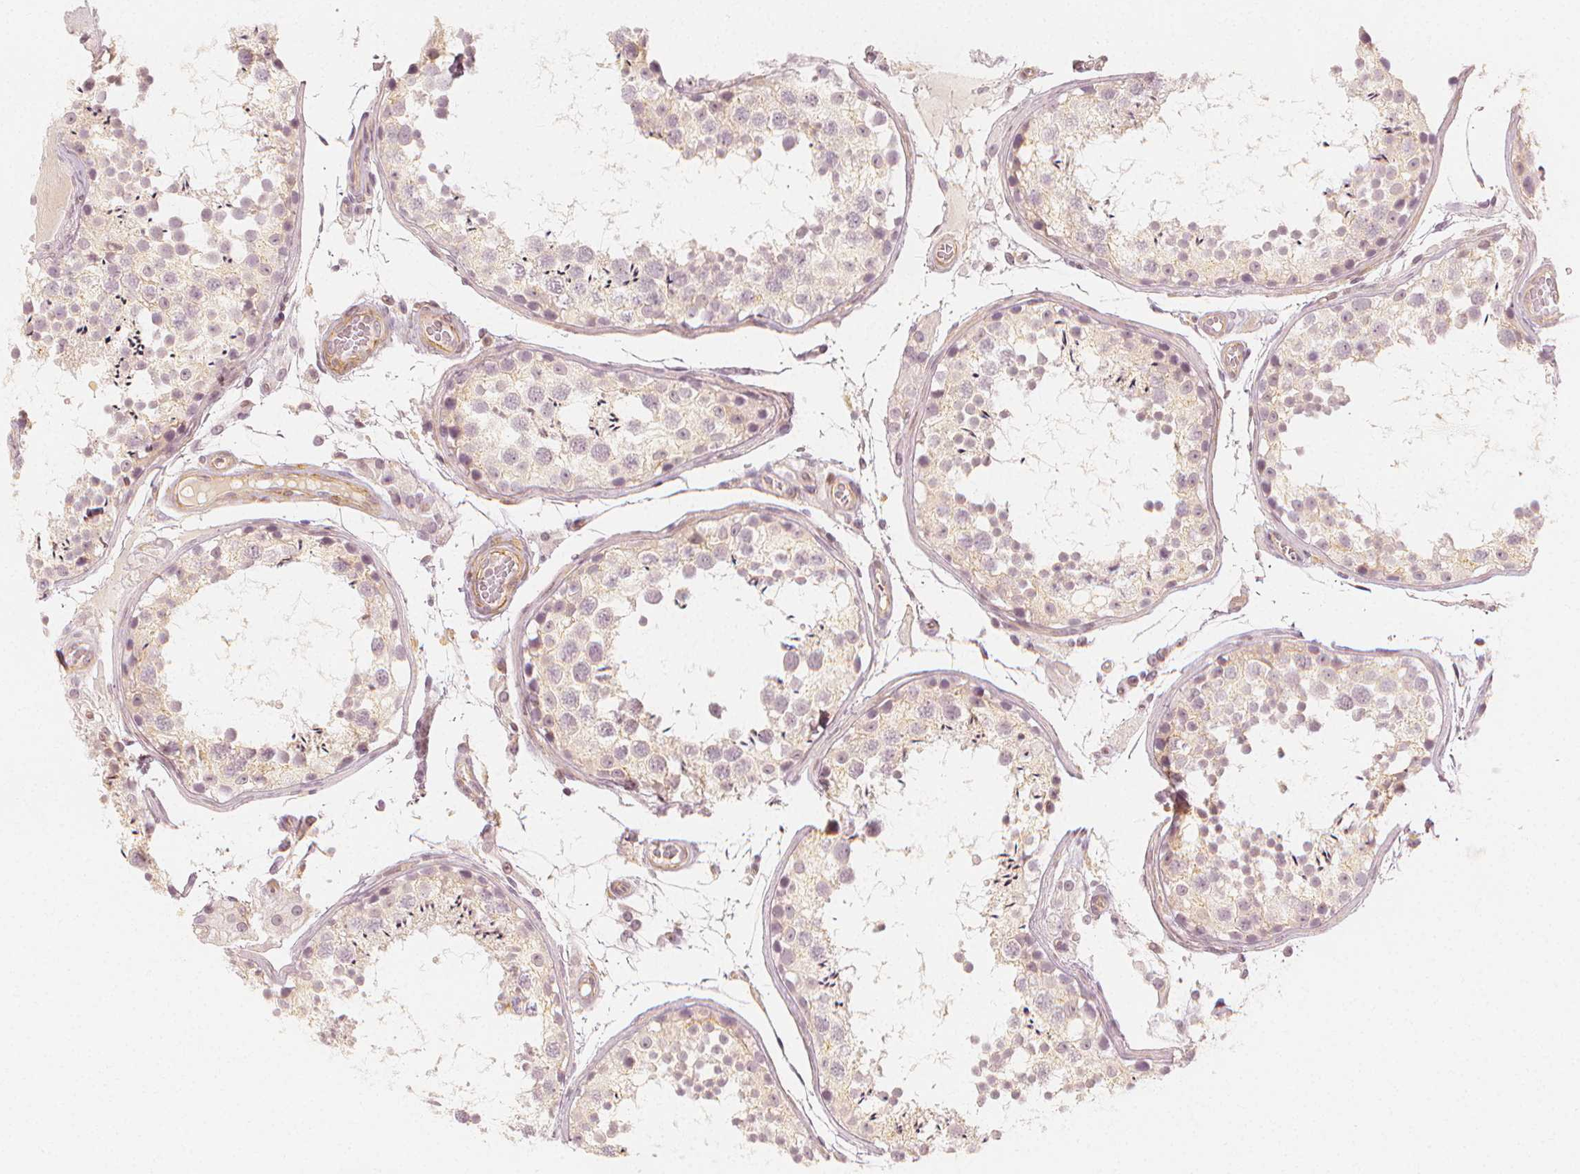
{"staining": {"intensity": "weak", "quantity": "<25%", "location": "cytoplasmic/membranous,nuclear"}, "tissue": "testis", "cell_type": "Cells in seminiferous ducts", "image_type": "normal", "snomed": [{"axis": "morphology", "description": "Normal tissue, NOS"}, {"axis": "topography", "description": "Testis"}], "caption": "A micrograph of testis stained for a protein reveals no brown staining in cells in seminiferous ducts. (Brightfield microscopy of DAB (3,3'-diaminobenzidine) immunohistochemistry (IHC) at high magnification).", "gene": "ARHGAP26", "patient": {"sex": "male", "age": 29}}